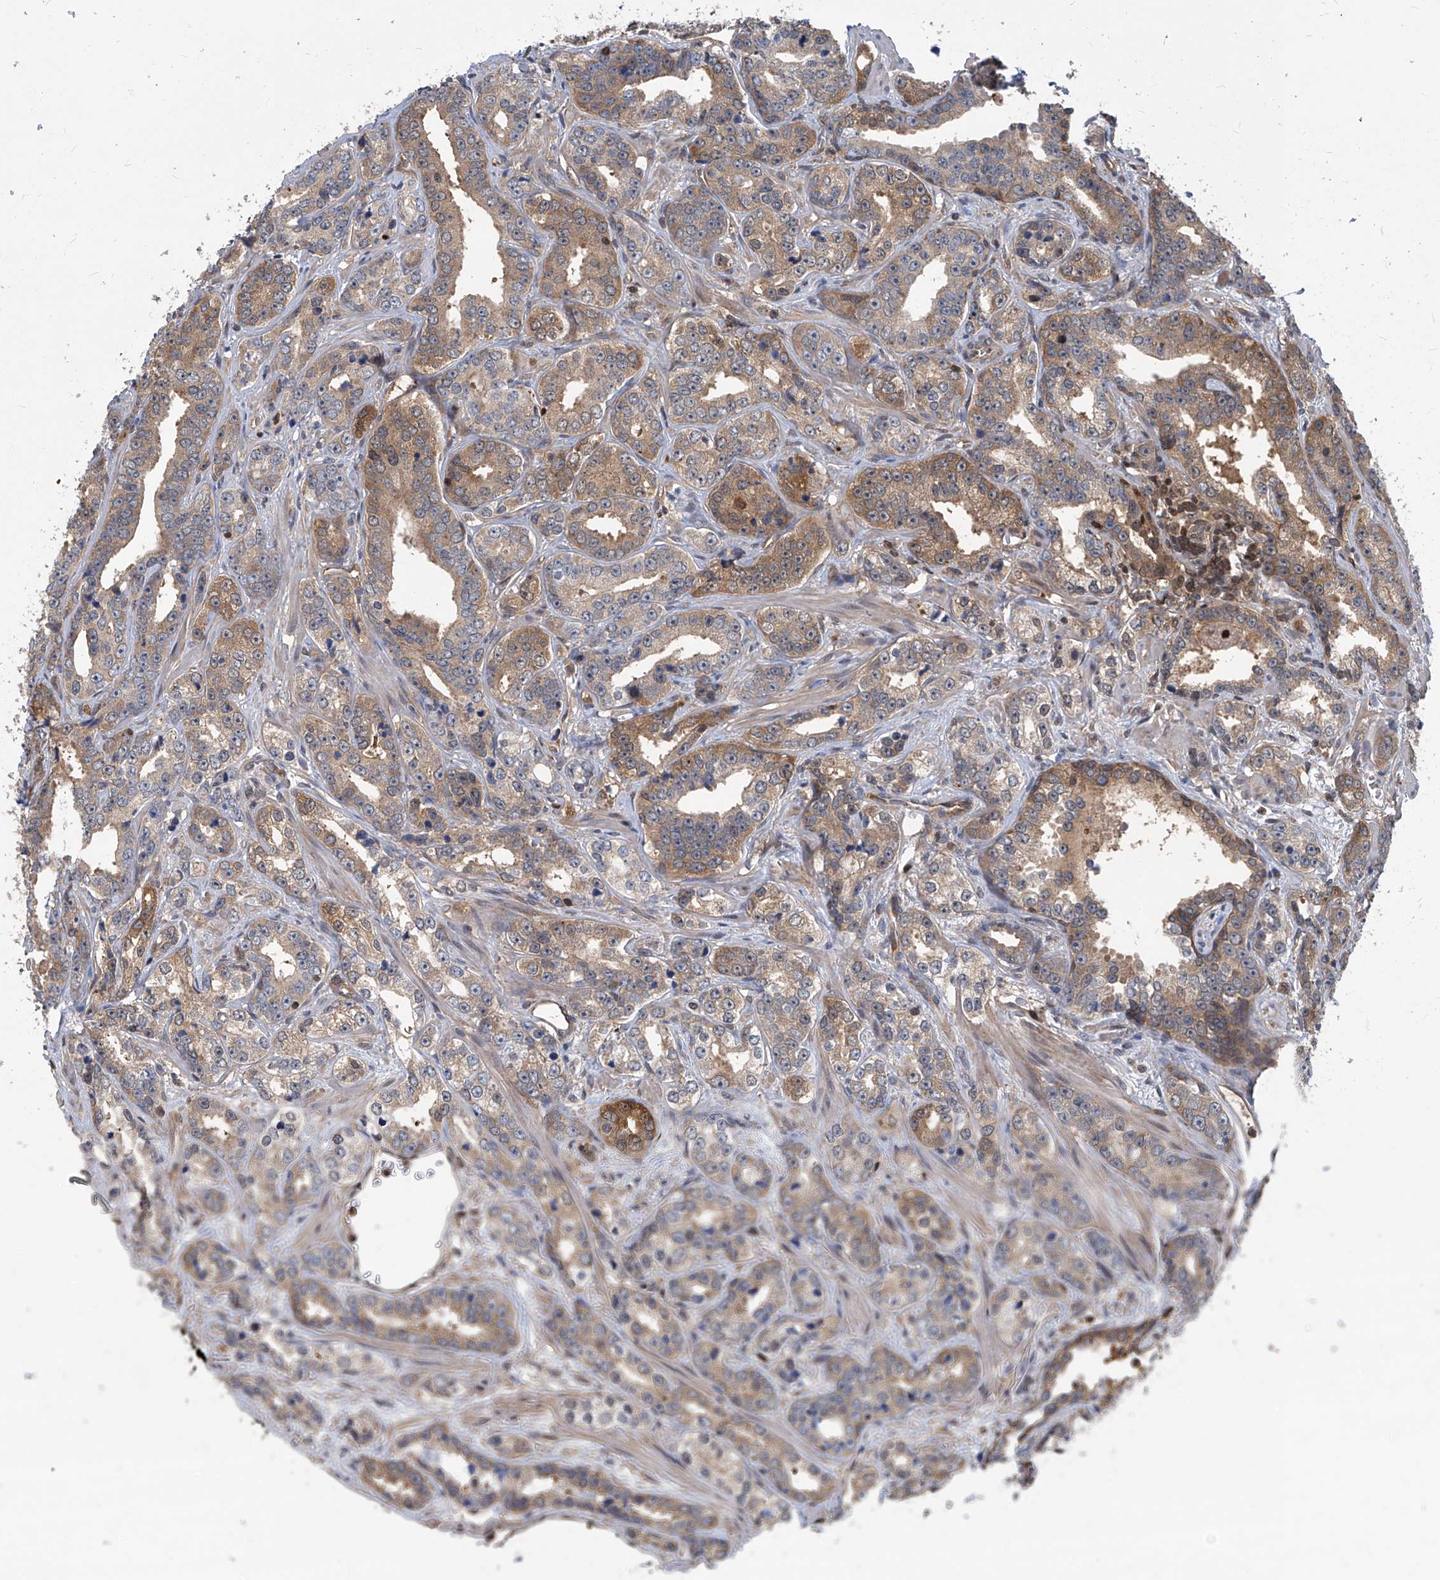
{"staining": {"intensity": "moderate", "quantity": "25%-75%", "location": "cytoplasmic/membranous"}, "tissue": "prostate cancer", "cell_type": "Tumor cells", "image_type": "cancer", "snomed": [{"axis": "morphology", "description": "Adenocarcinoma, High grade"}, {"axis": "topography", "description": "Prostate"}], "caption": "Protein expression analysis of human adenocarcinoma (high-grade) (prostate) reveals moderate cytoplasmic/membranous expression in approximately 25%-75% of tumor cells.", "gene": "PSMB1", "patient": {"sex": "male", "age": 62}}